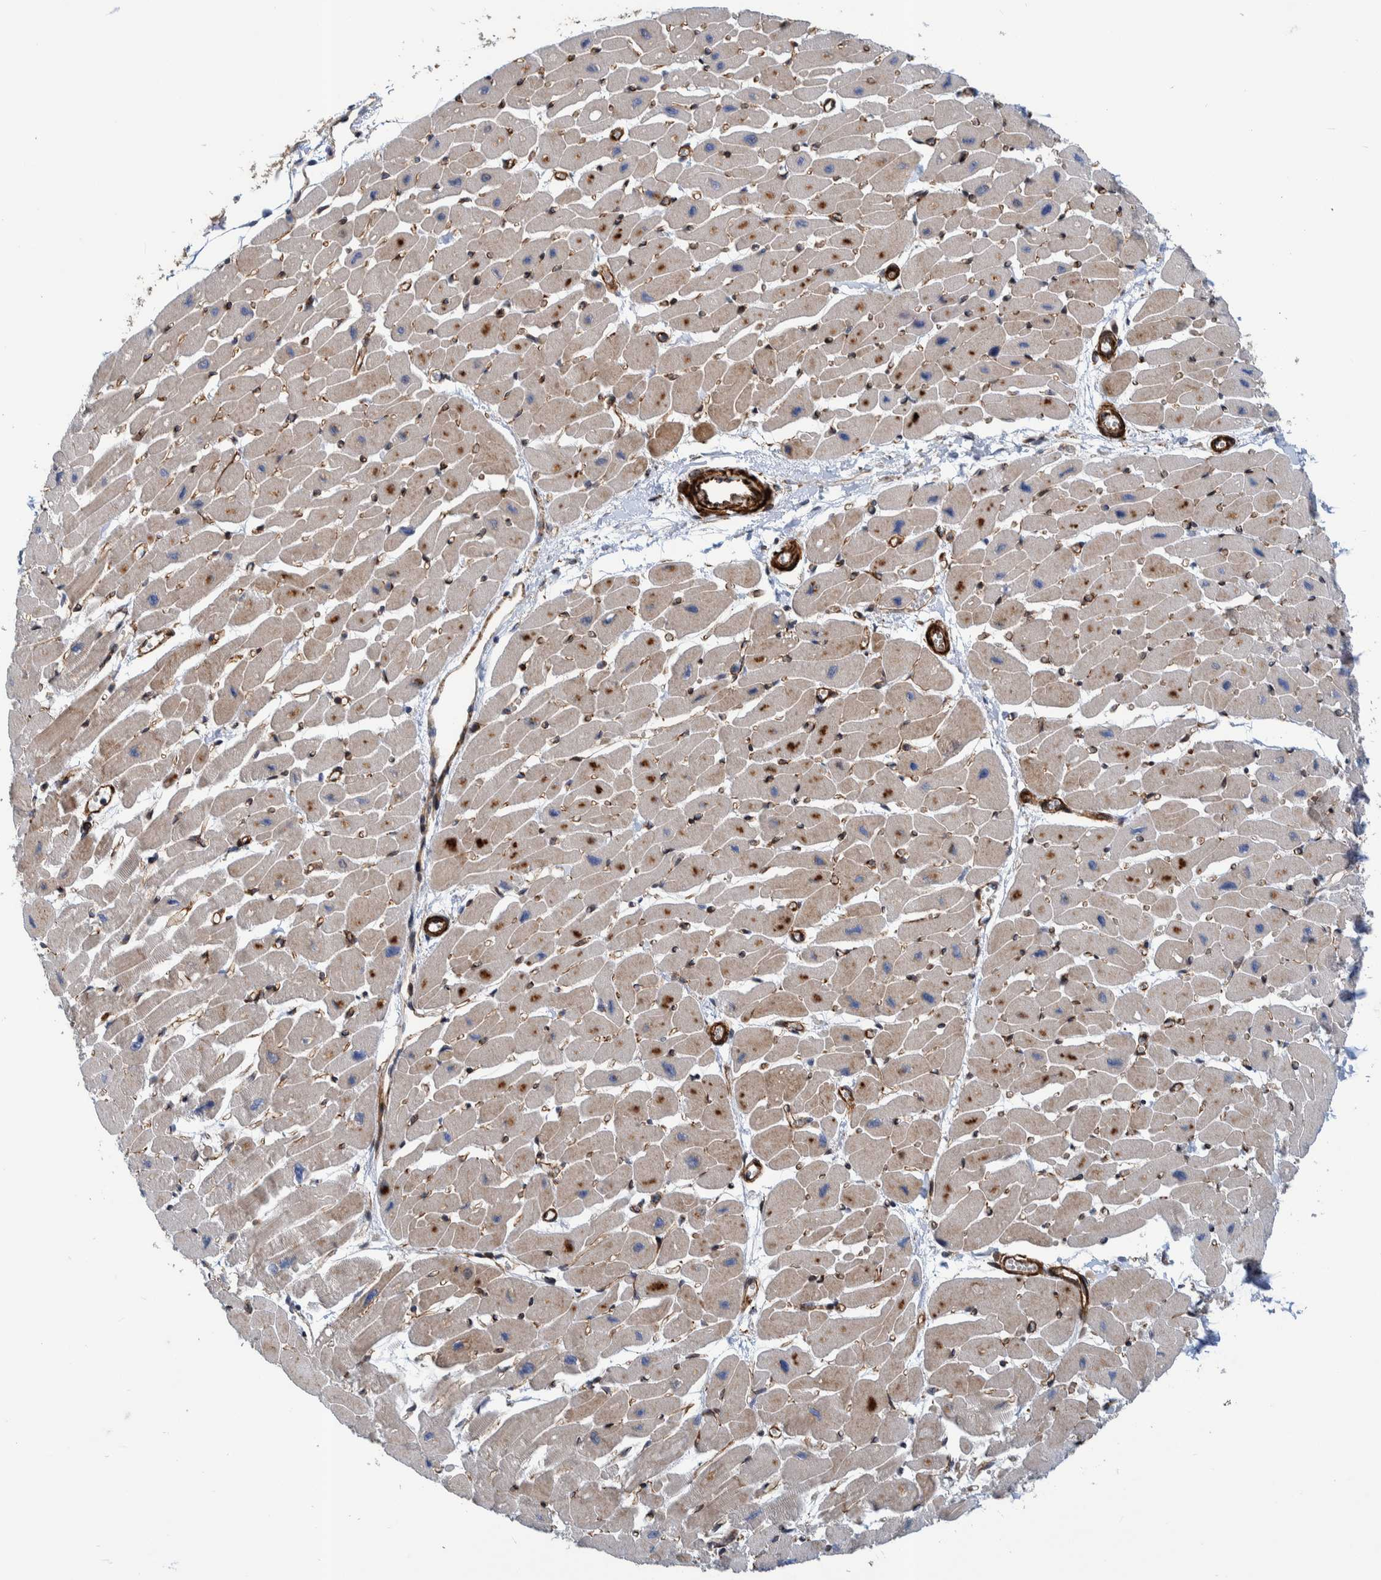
{"staining": {"intensity": "moderate", "quantity": ">75%", "location": "cytoplasmic/membranous"}, "tissue": "heart muscle", "cell_type": "Cardiomyocytes", "image_type": "normal", "snomed": [{"axis": "morphology", "description": "Normal tissue, NOS"}, {"axis": "topography", "description": "Heart"}], "caption": "The immunohistochemical stain shows moderate cytoplasmic/membranous staining in cardiomyocytes of benign heart muscle. The staining is performed using DAB (3,3'-diaminobenzidine) brown chromogen to label protein expression. The nuclei are counter-stained blue using hematoxylin.", "gene": "CCDC57", "patient": {"sex": "female", "age": 54}}